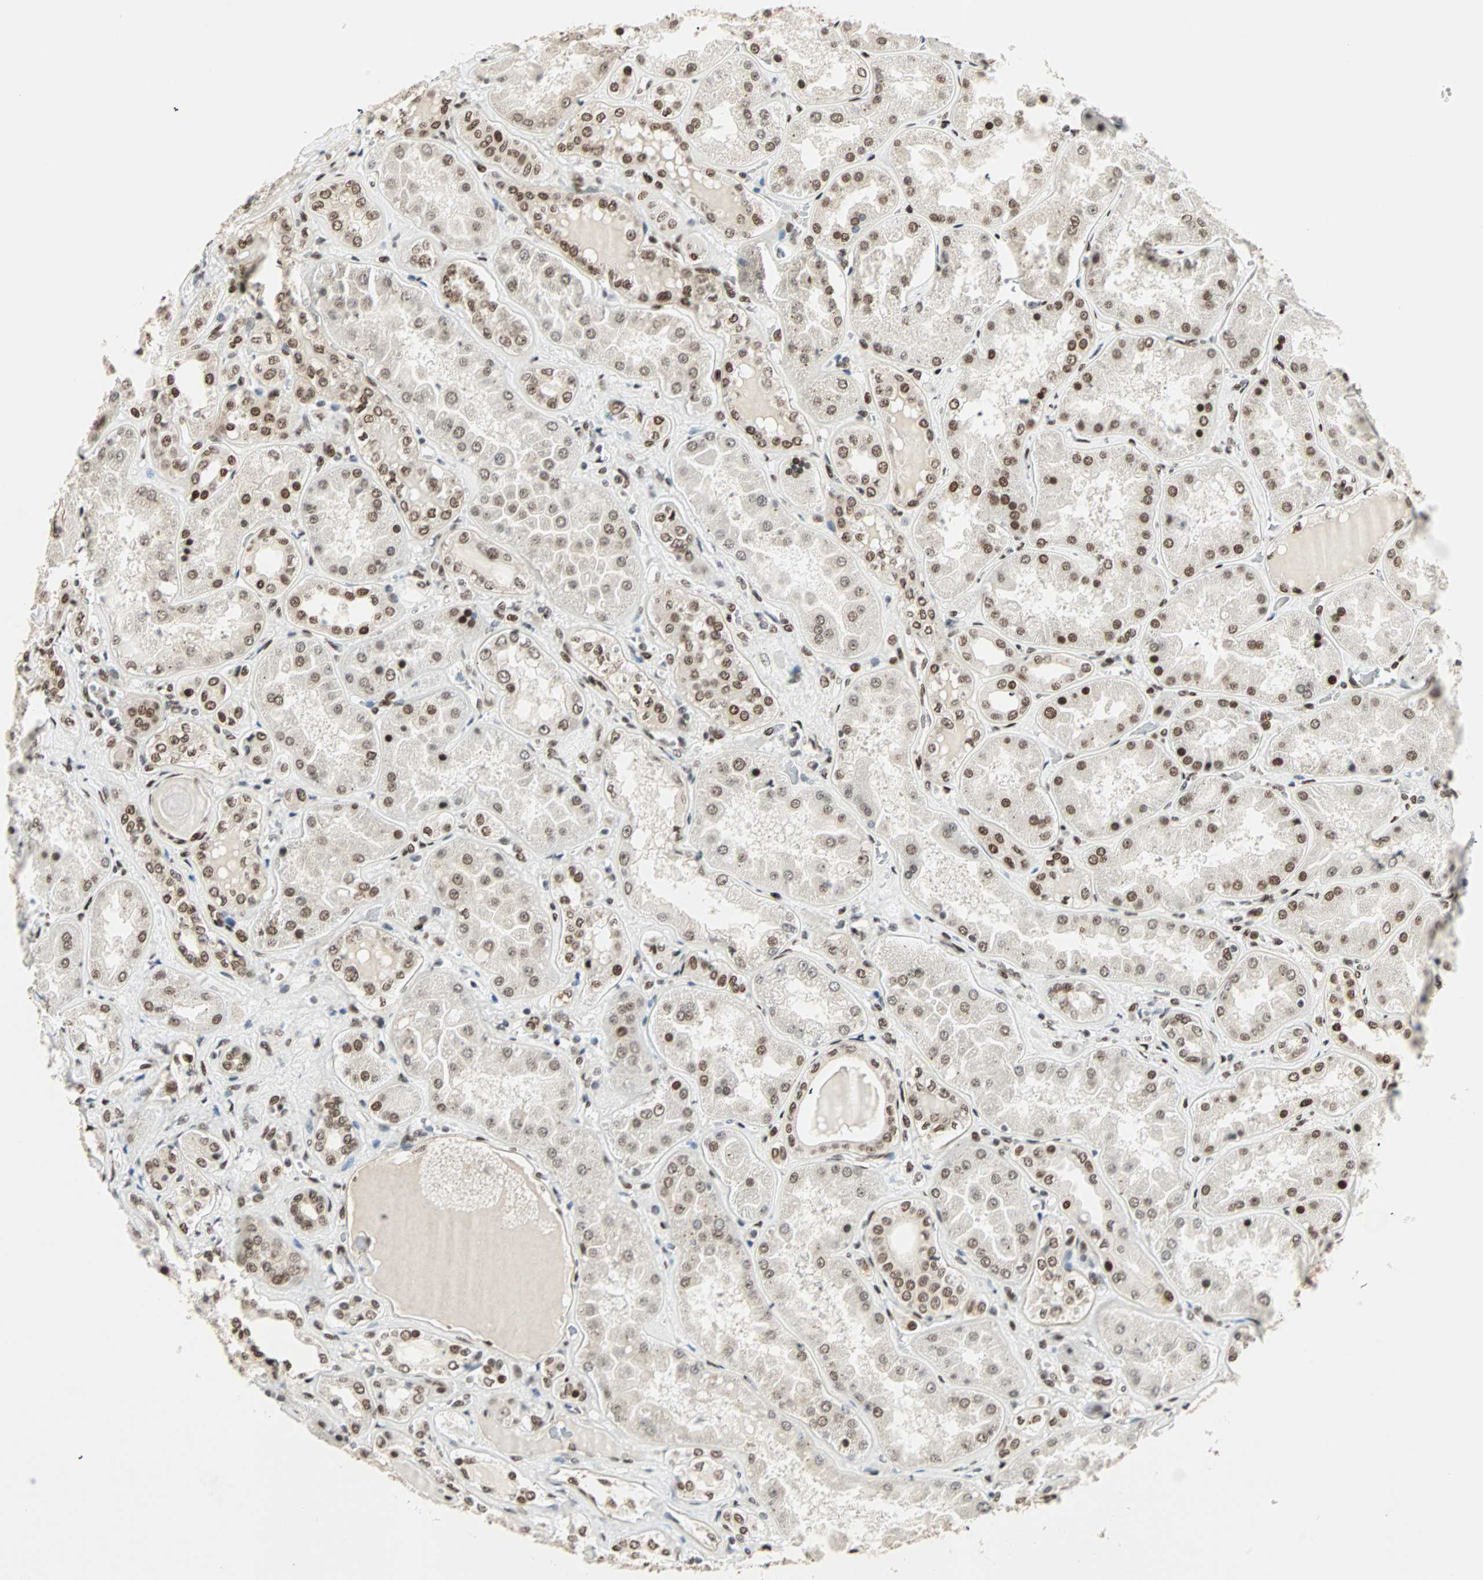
{"staining": {"intensity": "strong", "quantity": ">75%", "location": "nuclear"}, "tissue": "kidney", "cell_type": "Cells in glomeruli", "image_type": "normal", "snomed": [{"axis": "morphology", "description": "Normal tissue, NOS"}, {"axis": "topography", "description": "Kidney"}], "caption": "A high amount of strong nuclear positivity is appreciated in approximately >75% of cells in glomeruli in unremarkable kidney. Immunohistochemistry stains the protein in brown and the nuclei are stained blue.", "gene": "BLM", "patient": {"sex": "female", "age": 56}}